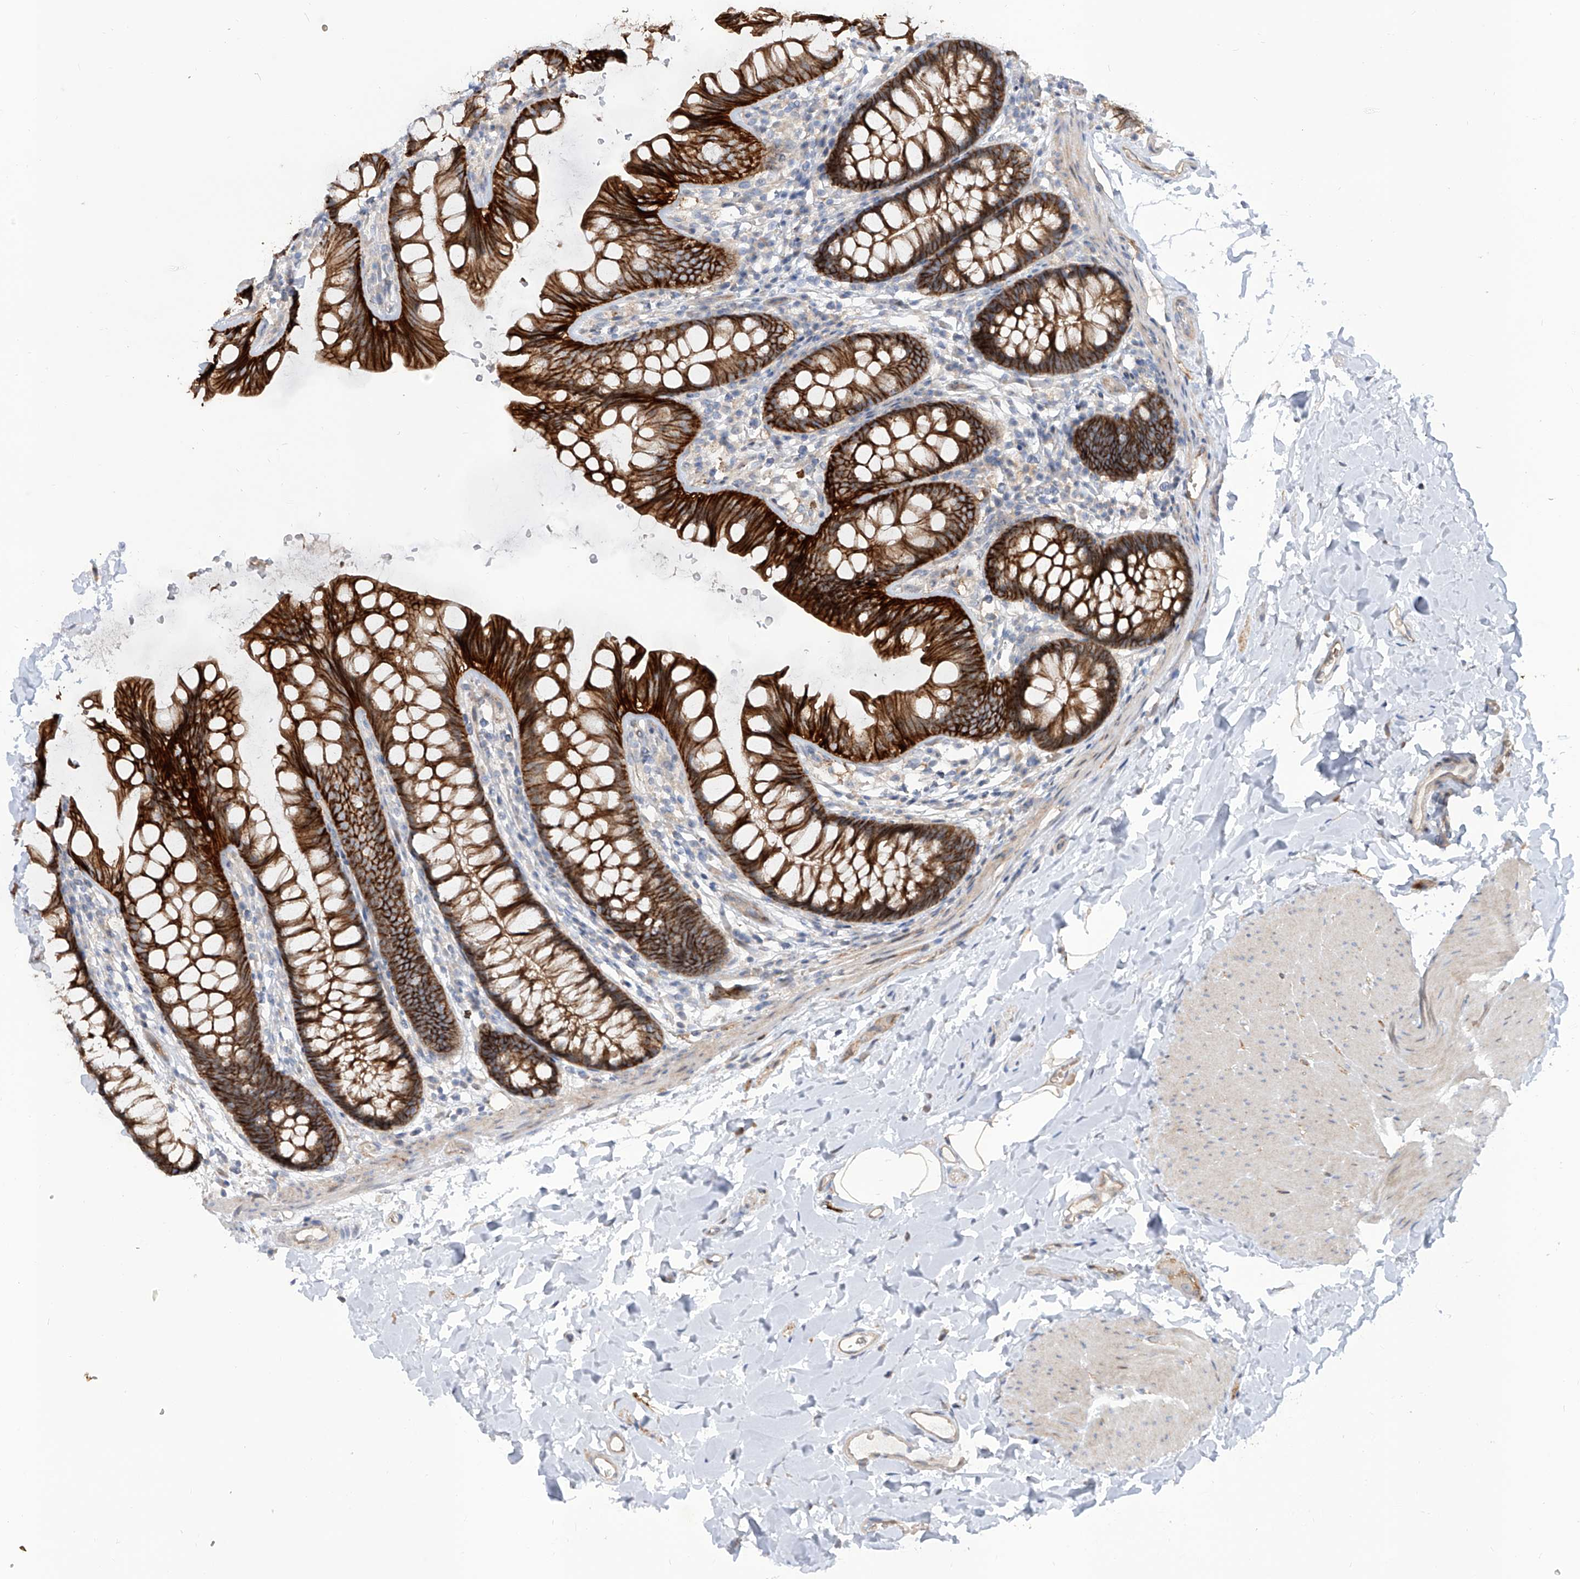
{"staining": {"intensity": "negative", "quantity": "none", "location": "none"}, "tissue": "colon", "cell_type": "Endothelial cells", "image_type": "normal", "snomed": [{"axis": "morphology", "description": "Normal tissue, NOS"}, {"axis": "topography", "description": "Colon"}], "caption": "Colon stained for a protein using immunohistochemistry shows no expression endothelial cells.", "gene": "LRRC1", "patient": {"sex": "female", "age": 62}}